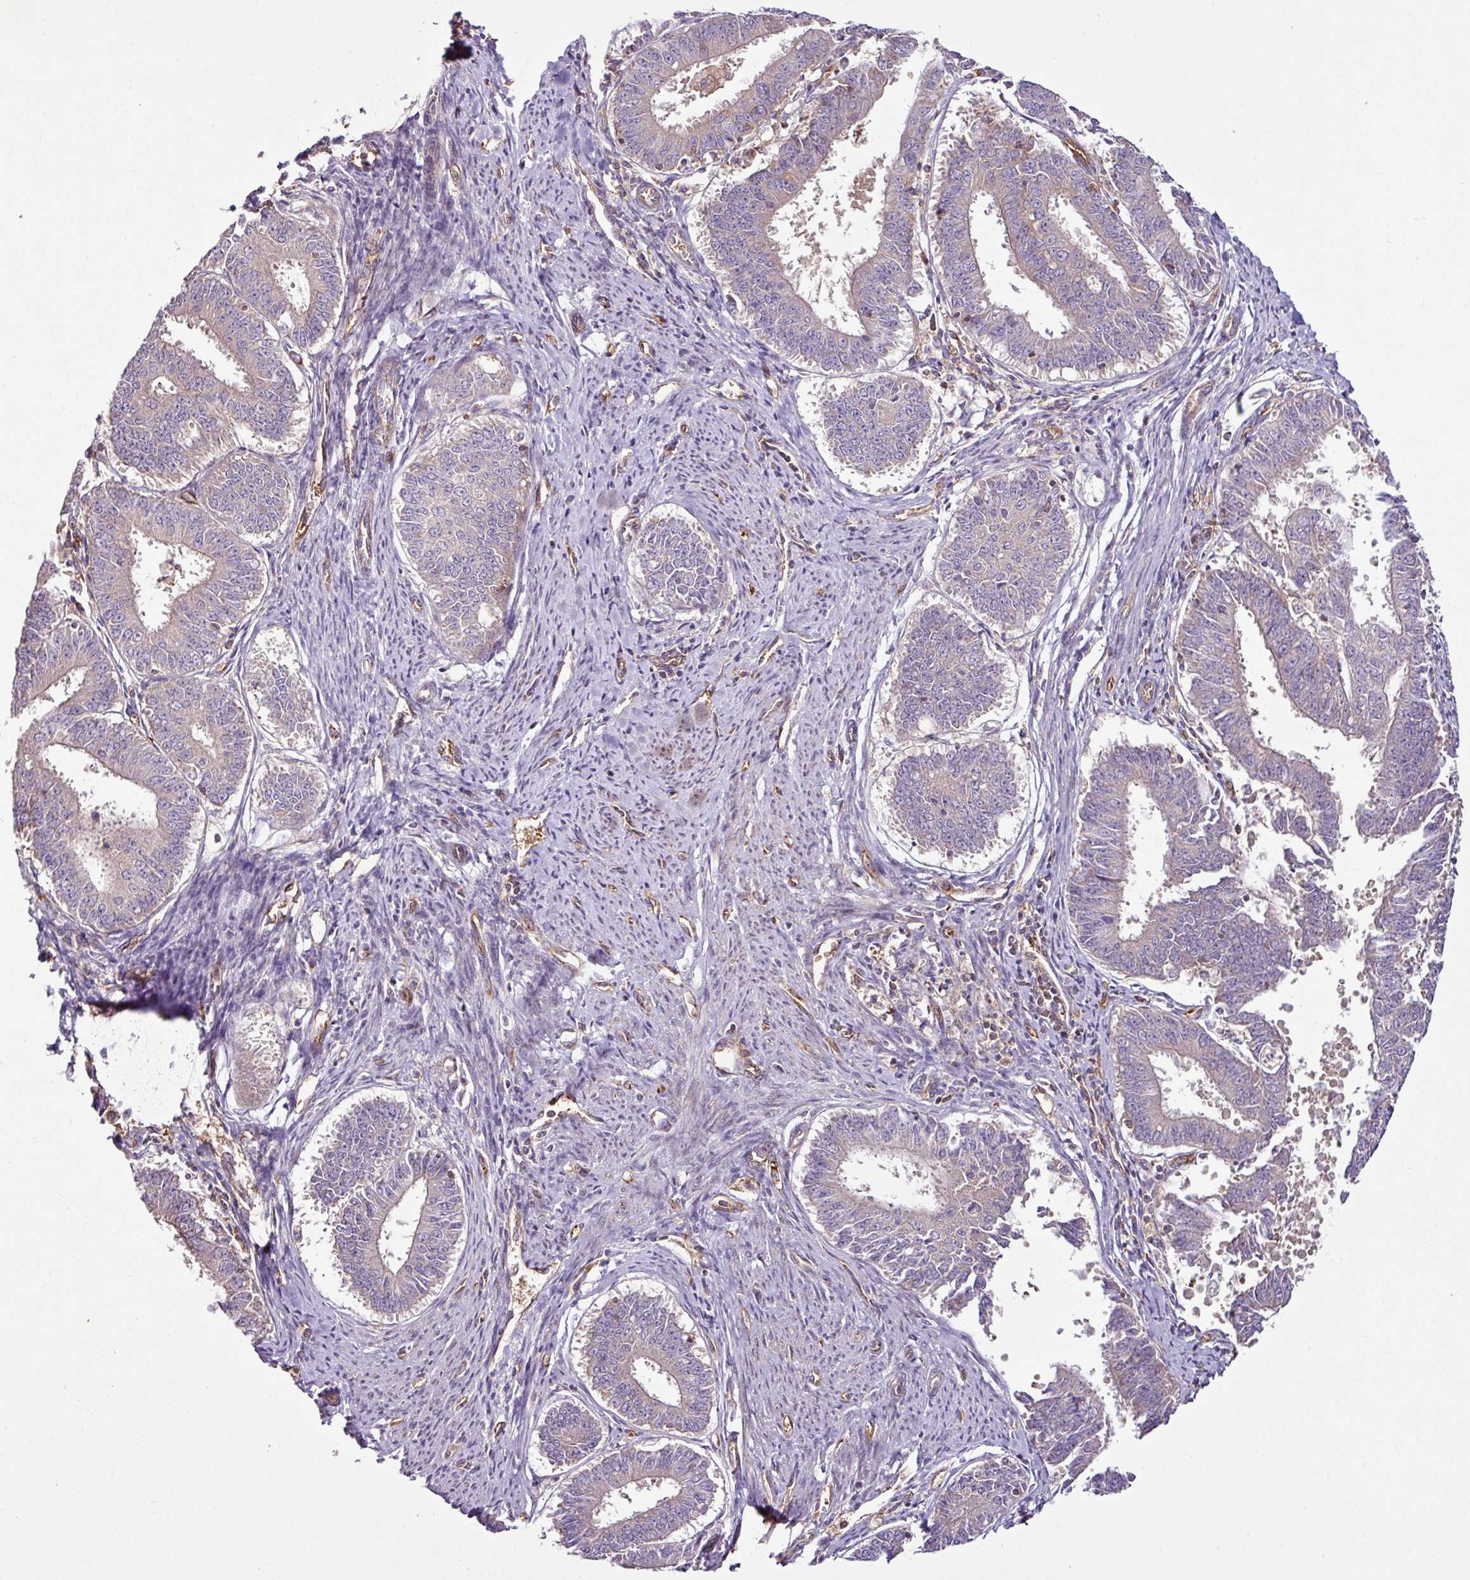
{"staining": {"intensity": "negative", "quantity": "none", "location": "none"}, "tissue": "endometrial cancer", "cell_type": "Tumor cells", "image_type": "cancer", "snomed": [{"axis": "morphology", "description": "Adenocarcinoma, NOS"}, {"axis": "topography", "description": "Endometrium"}], "caption": "Tumor cells show no significant protein positivity in endometrial adenocarcinoma.", "gene": "ZNF106", "patient": {"sex": "female", "age": 73}}